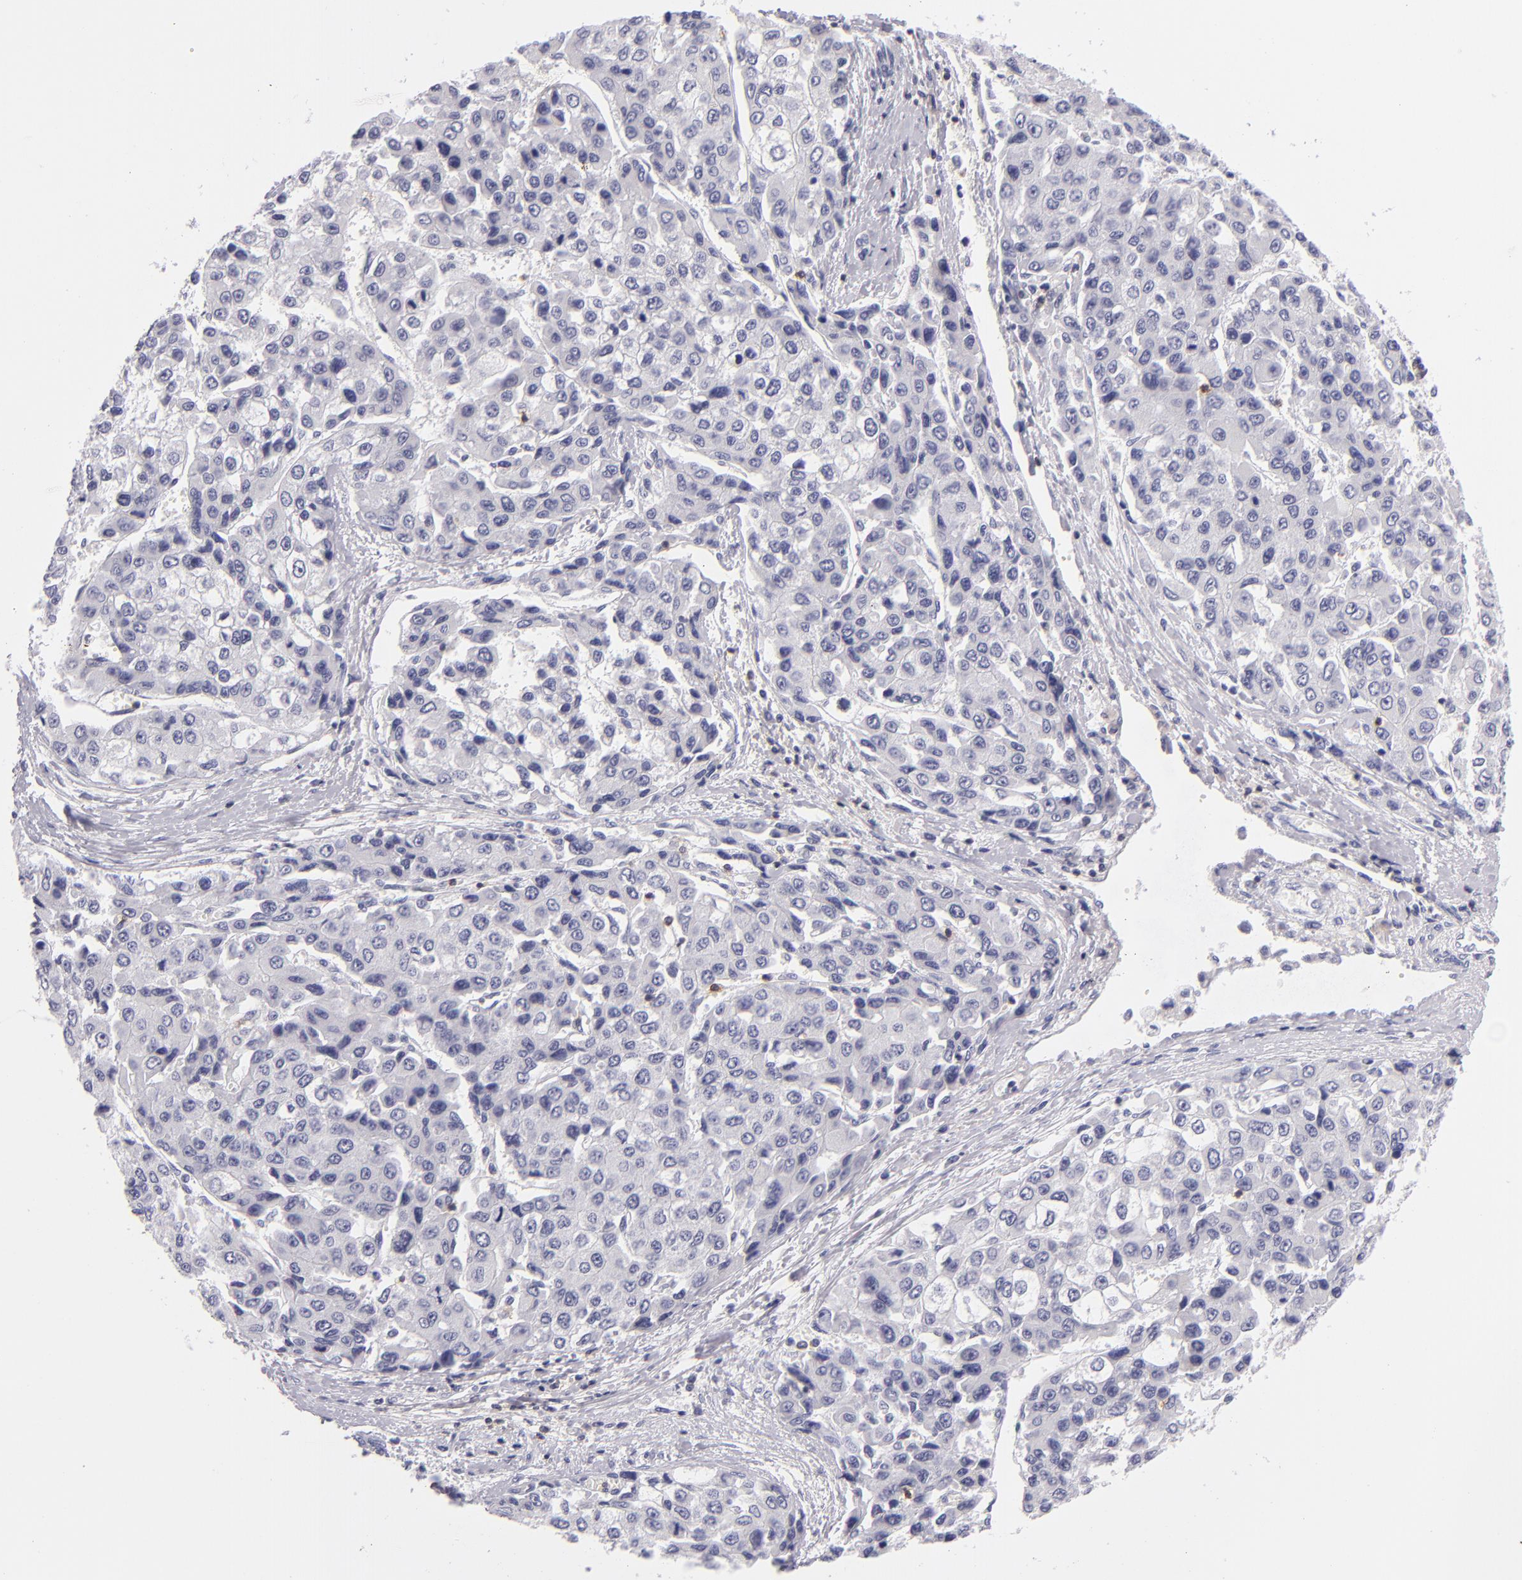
{"staining": {"intensity": "negative", "quantity": "none", "location": "none"}, "tissue": "liver cancer", "cell_type": "Tumor cells", "image_type": "cancer", "snomed": [{"axis": "morphology", "description": "Carcinoma, Hepatocellular, NOS"}, {"axis": "topography", "description": "Liver"}], "caption": "Human liver cancer (hepatocellular carcinoma) stained for a protein using immunohistochemistry reveals no expression in tumor cells.", "gene": "CD48", "patient": {"sex": "female", "age": 66}}